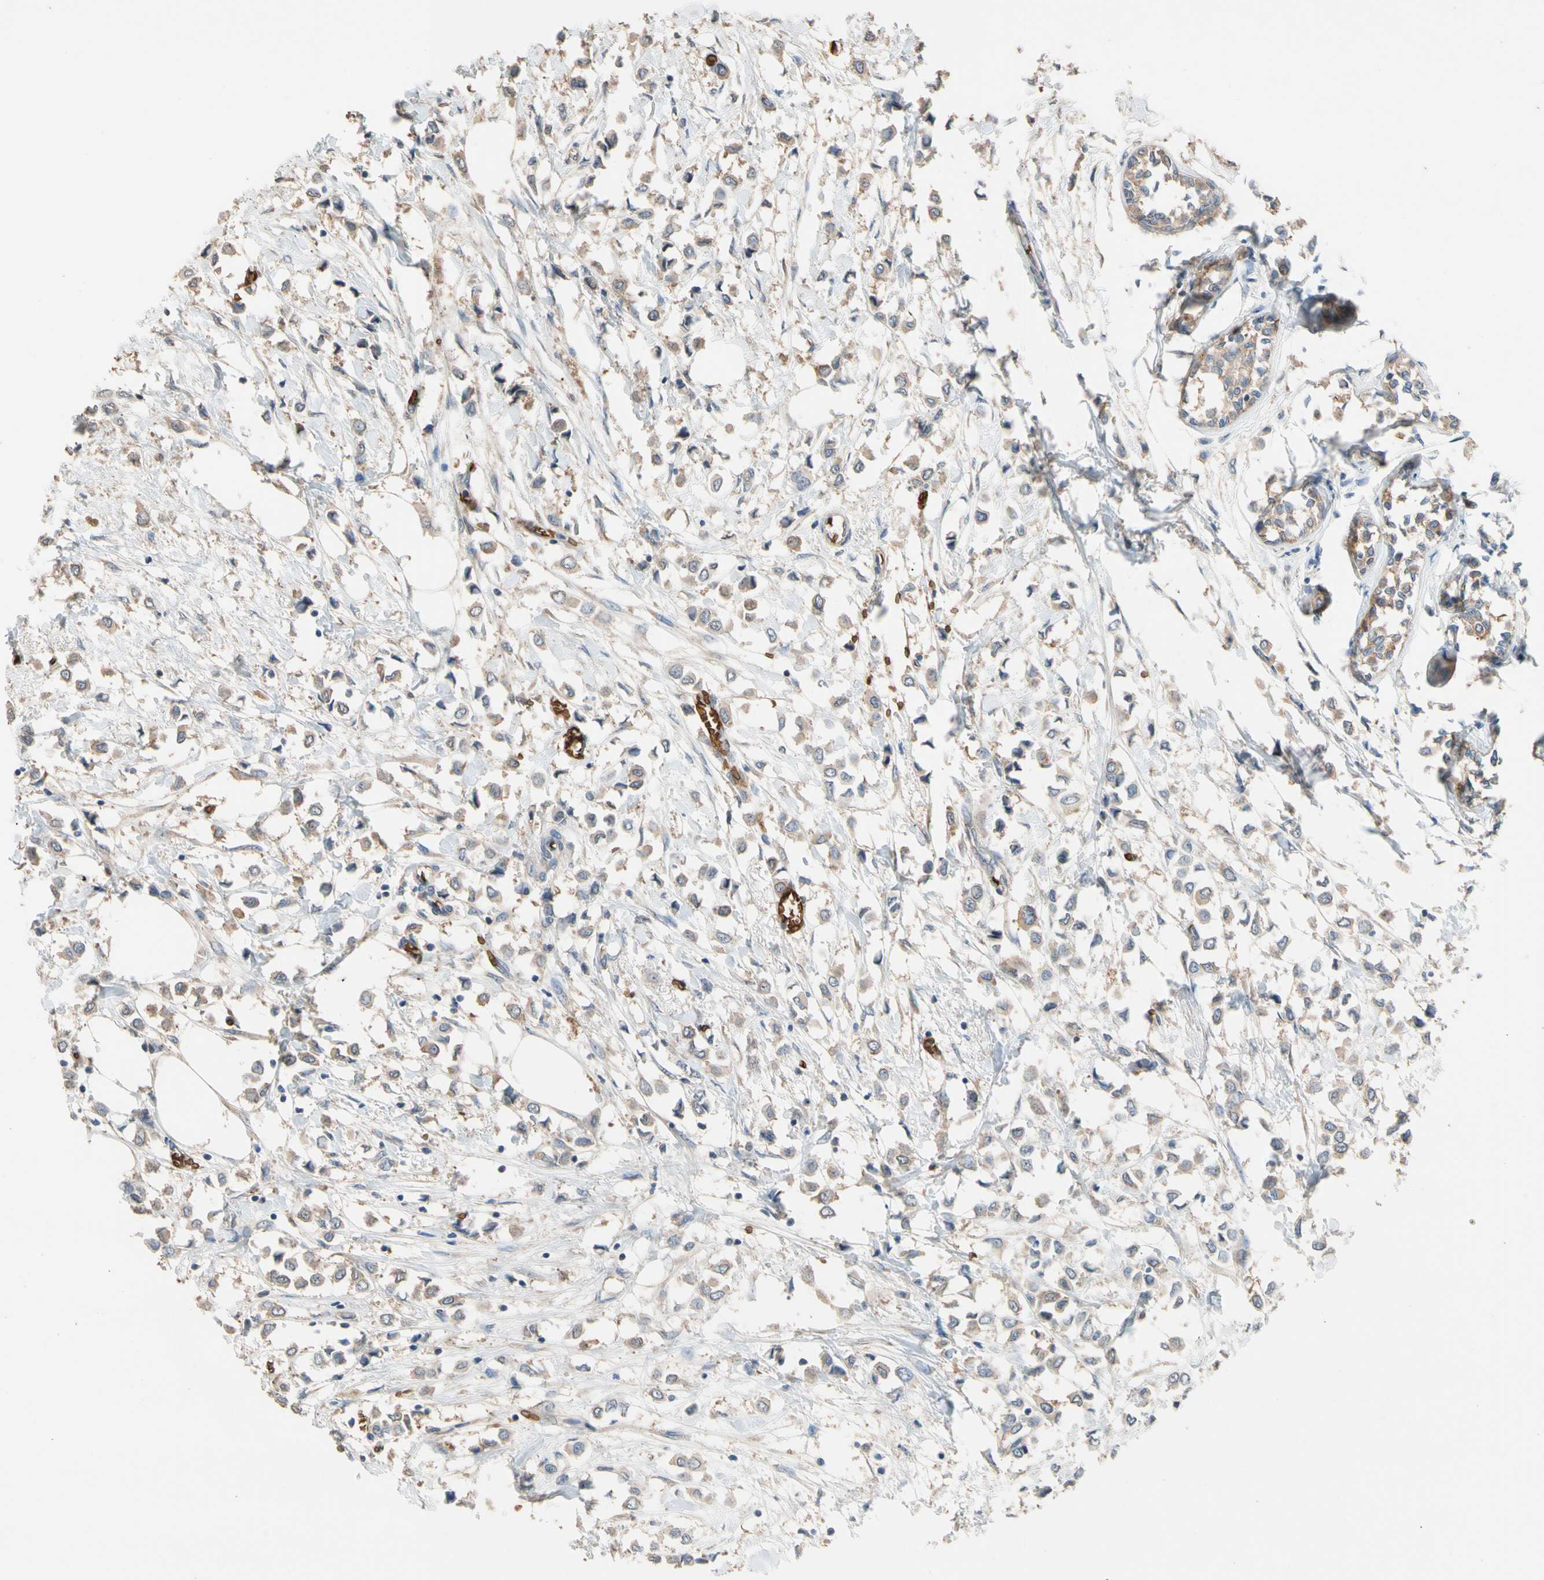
{"staining": {"intensity": "weak", "quantity": "25%-75%", "location": "cytoplasmic/membranous"}, "tissue": "breast cancer", "cell_type": "Tumor cells", "image_type": "cancer", "snomed": [{"axis": "morphology", "description": "Lobular carcinoma"}, {"axis": "topography", "description": "Breast"}], "caption": "Human breast lobular carcinoma stained with a protein marker demonstrates weak staining in tumor cells.", "gene": "RIOK2", "patient": {"sex": "female", "age": 51}}